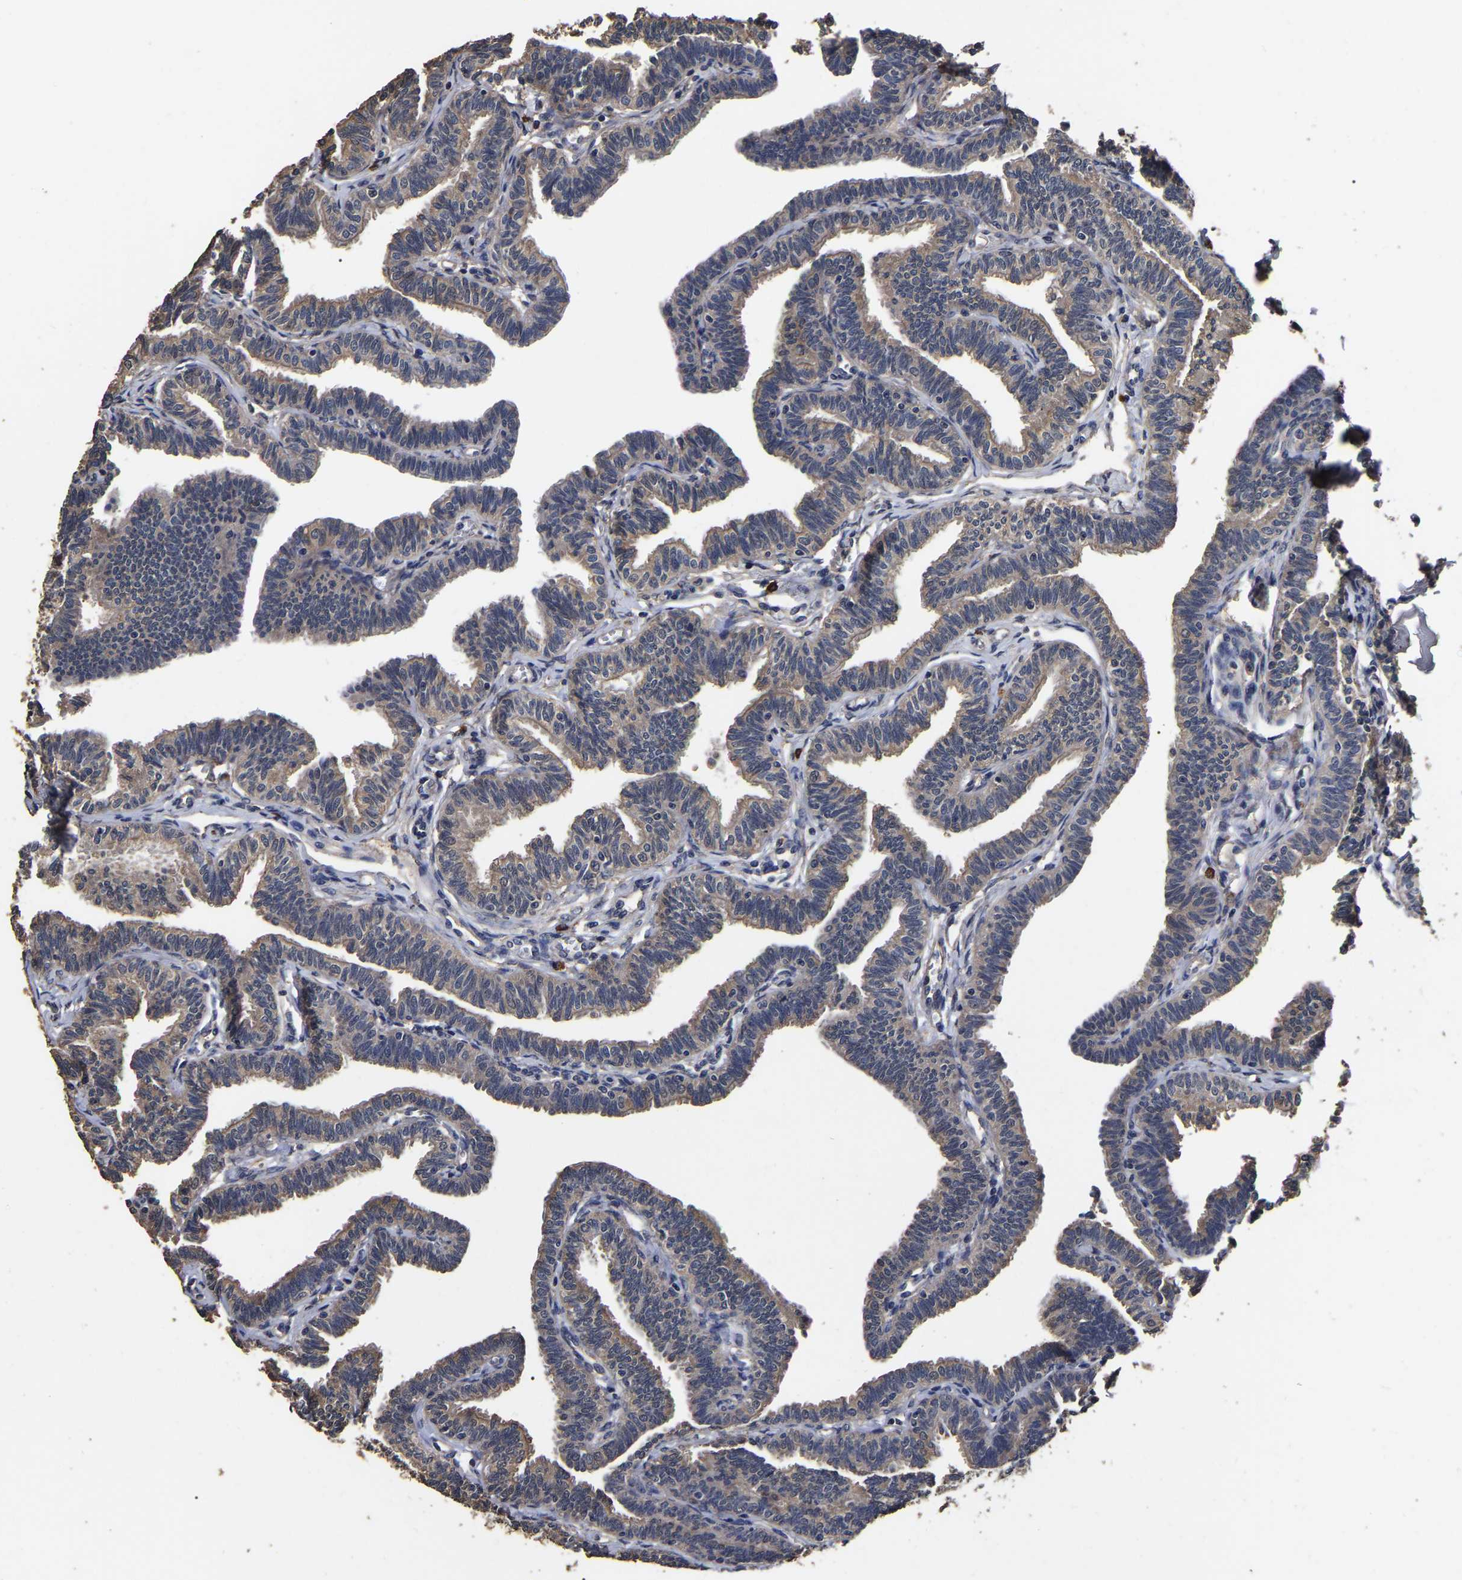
{"staining": {"intensity": "moderate", "quantity": ">75%", "location": "cytoplasmic/membranous"}, "tissue": "fallopian tube", "cell_type": "Glandular cells", "image_type": "normal", "snomed": [{"axis": "morphology", "description": "Normal tissue, NOS"}, {"axis": "topography", "description": "Fallopian tube"}, {"axis": "topography", "description": "Ovary"}], "caption": "Glandular cells display medium levels of moderate cytoplasmic/membranous positivity in approximately >75% of cells in benign fallopian tube.", "gene": "STK32C", "patient": {"sex": "female", "age": 23}}